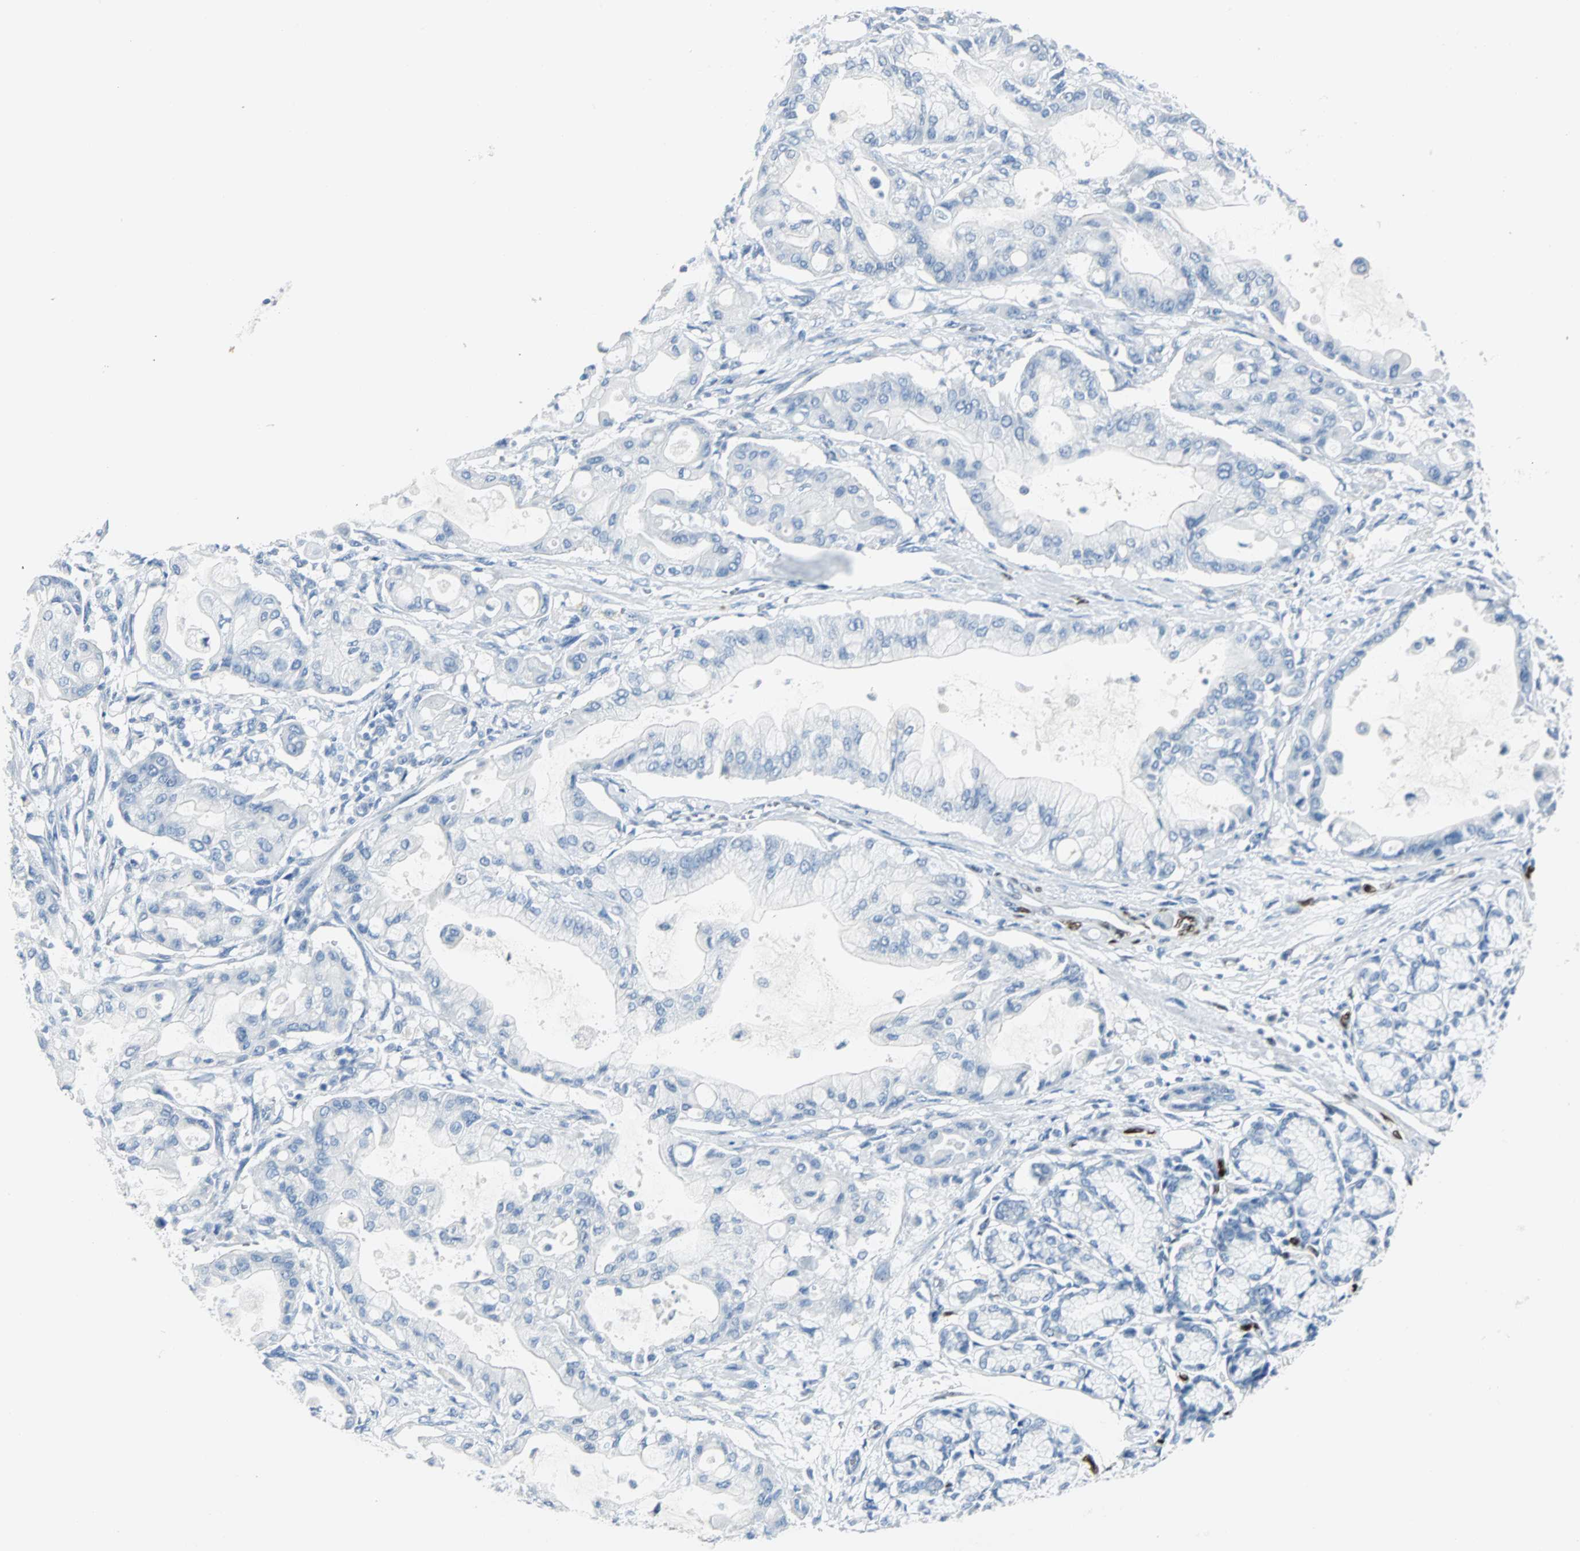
{"staining": {"intensity": "negative", "quantity": "none", "location": "none"}, "tissue": "pancreatic cancer", "cell_type": "Tumor cells", "image_type": "cancer", "snomed": [{"axis": "morphology", "description": "Adenocarcinoma, NOS"}, {"axis": "morphology", "description": "Adenocarcinoma, metastatic, NOS"}, {"axis": "topography", "description": "Lymph node"}, {"axis": "topography", "description": "Pancreas"}, {"axis": "topography", "description": "Duodenum"}], "caption": "Tumor cells show no significant staining in pancreatic cancer (metastatic adenocarcinoma).", "gene": "IL33", "patient": {"sex": "female", "age": 64}}